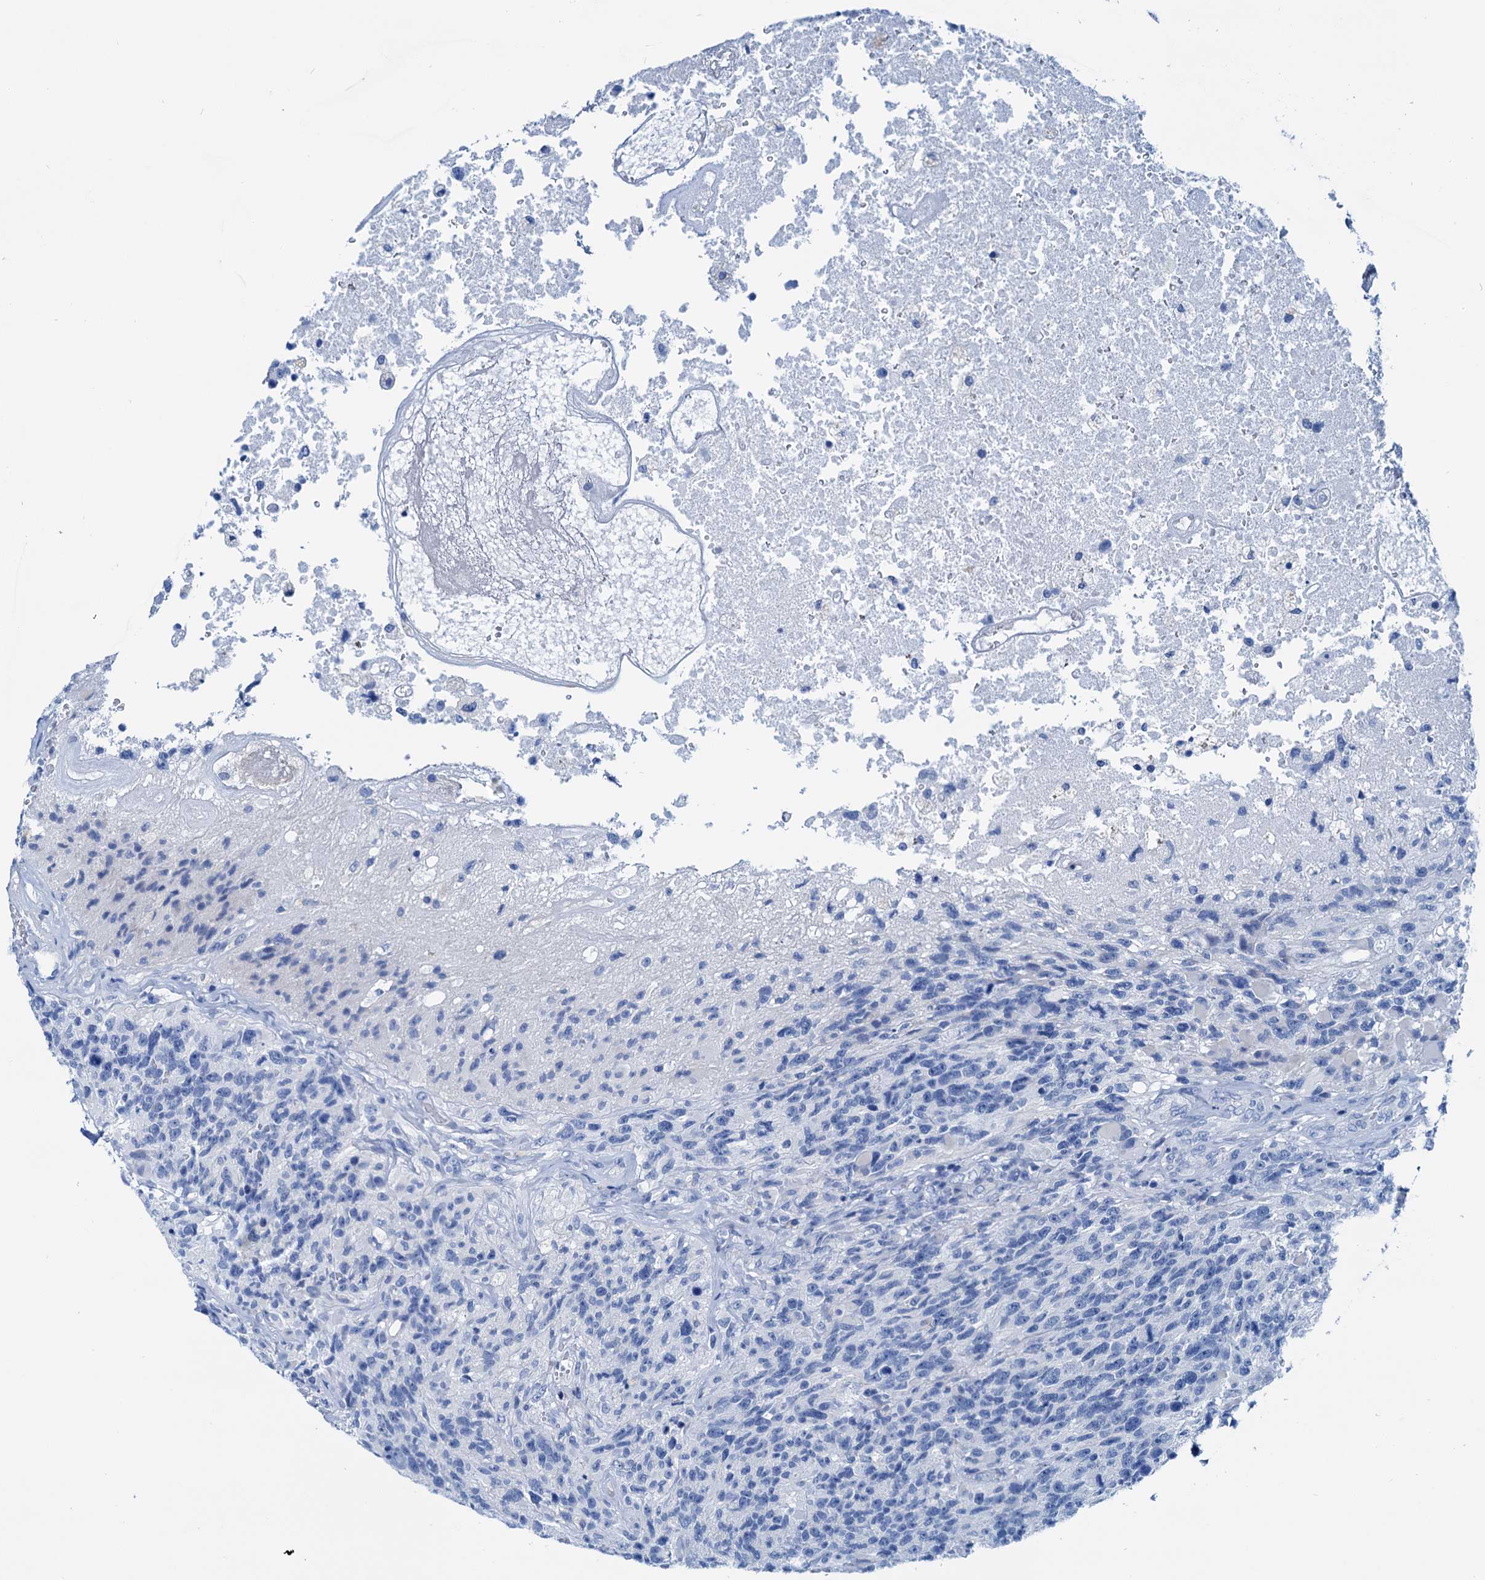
{"staining": {"intensity": "negative", "quantity": "none", "location": "none"}, "tissue": "glioma", "cell_type": "Tumor cells", "image_type": "cancer", "snomed": [{"axis": "morphology", "description": "Glioma, malignant, High grade"}, {"axis": "topography", "description": "Brain"}], "caption": "IHC image of neoplastic tissue: human malignant glioma (high-grade) stained with DAB displays no significant protein staining in tumor cells. (DAB (3,3'-diaminobenzidine) IHC with hematoxylin counter stain).", "gene": "KNDC1", "patient": {"sex": "male", "age": 76}}